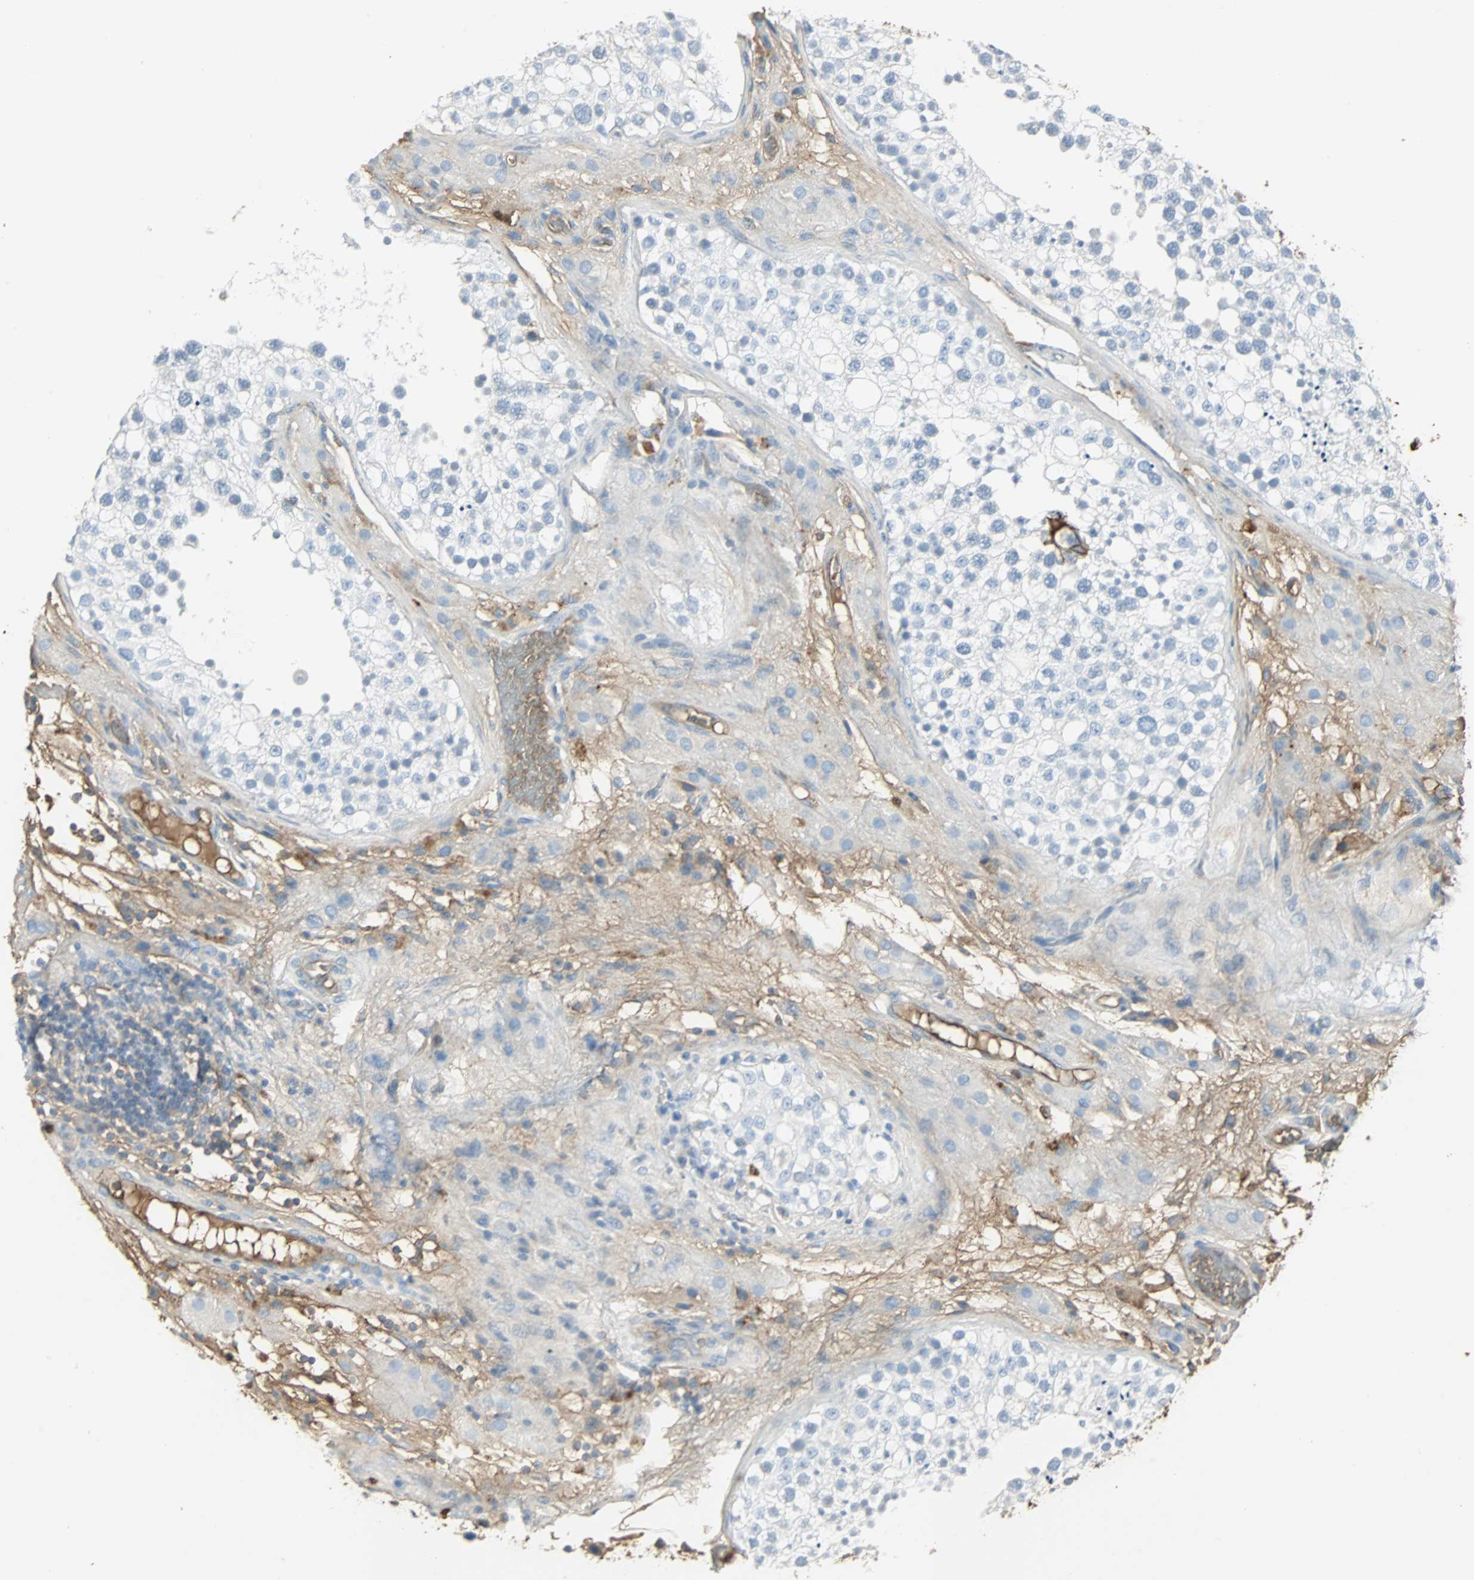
{"staining": {"intensity": "negative", "quantity": "none", "location": "none"}, "tissue": "testis", "cell_type": "Cells in seminiferous ducts", "image_type": "normal", "snomed": [{"axis": "morphology", "description": "Normal tissue, NOS"}, {"axis": "topography", "description": "Testis"}], "caption": "DAB immunohistochemical staining of unremarkable testis displays no significant staining in cells in seminiferous ducts. The staining was performed using DAB (3,3'-diaminobenzidine) to visualize the protein expression in brown, while the nuclei were stained in blue with hematoxylin (Magnification: 20x).", "gene": "IGHA1", "patient": {"sex": "male", "age": 26}}